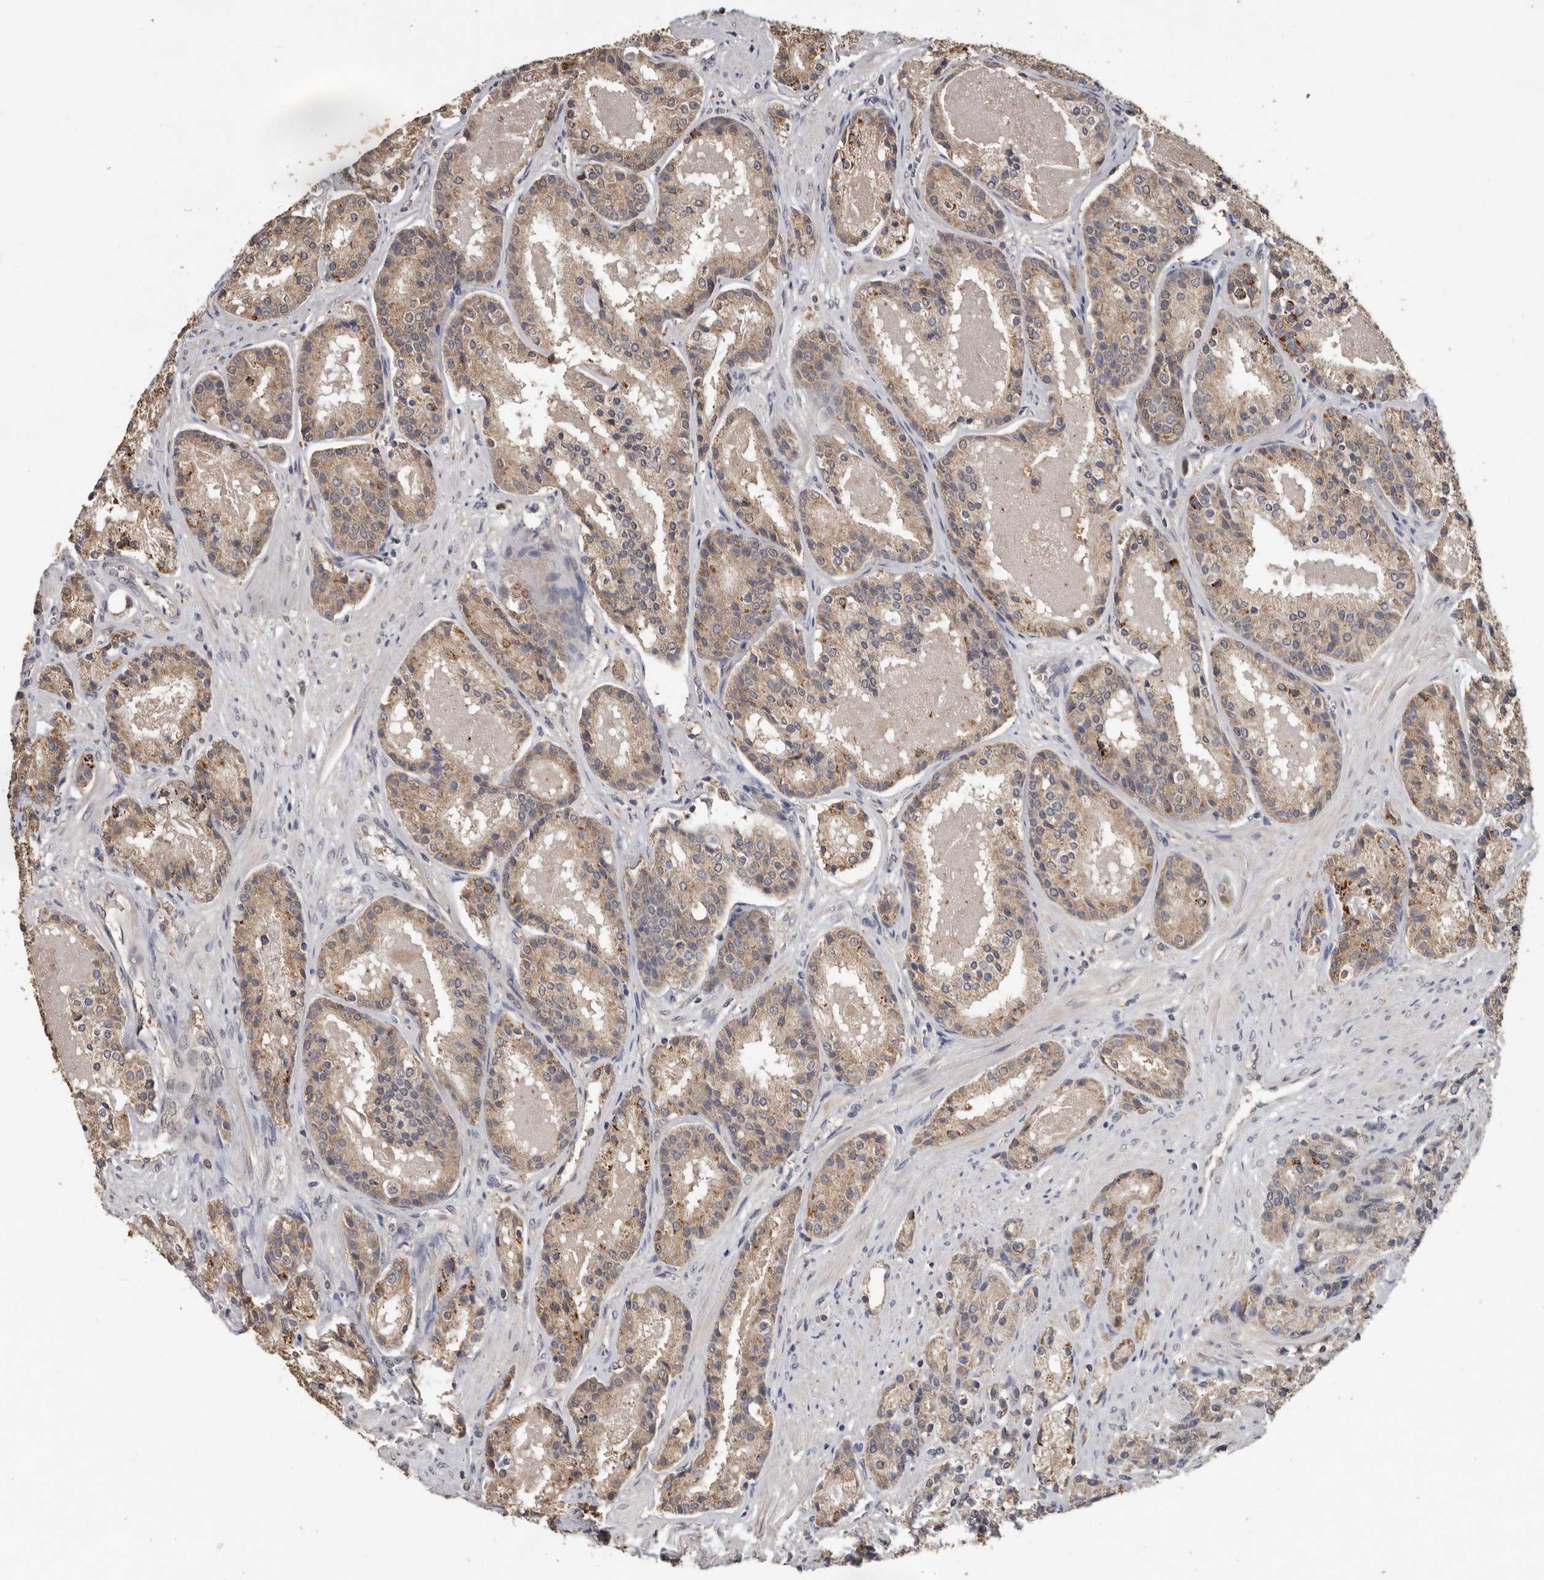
{"staining": {"intensity": "moderate", "quantity": ">75%", "location": "cytoplasmic/membranous"}, "tissue": "prostate cancer", "cell_type": "Tumor cells", "image_type": "cancer", "snomed": [{"axis": "morphology", "description": "Adenocarcinoma, High grade"}, {"axis": "topography", "description": "Prostate"}], "caption": "IHC of prostate cancer demonstrates medium levels of moderate cytoplasmic/membranous expression in approximately >75% of tumor cells.", "gene": "MTF1", "patient": {"sex": "male", "age": 60}}